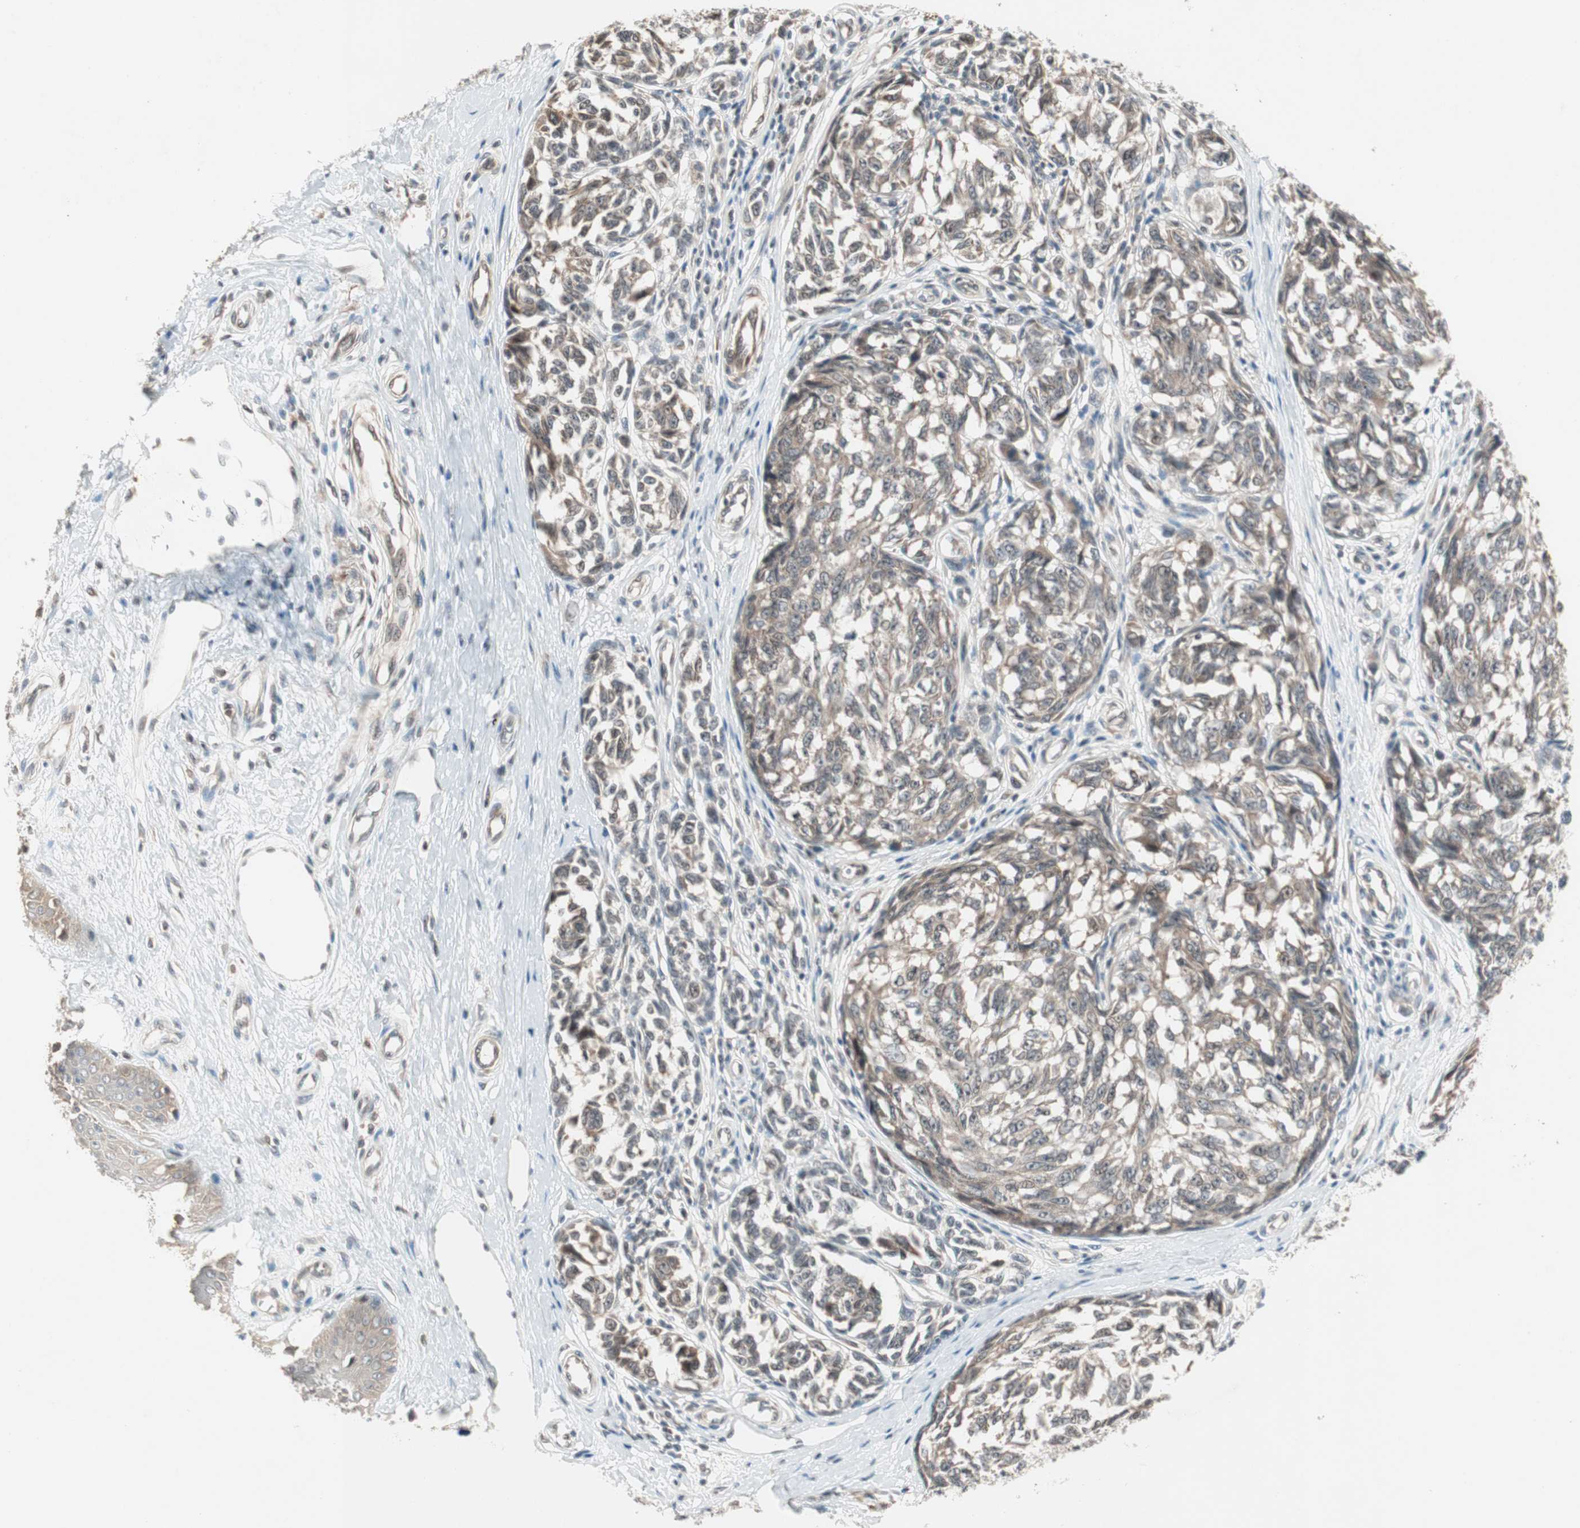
{"staining": {"intensity": "weak", "quantity": ">75%", "location": "cytoplasmic/membranous"}, "tissue": "melanoma", "cell_type": "Tumor cells", "image_type": "cancer", "snomed": [{"axis": "morphology", "description": "Malignant melanoma, NOS"}, {"axis": "topography", "description": "Skin"}], "caption": "Human melanoma stained with a brown dye shows weak cytoplasmic/membranous positive positivity in approximately >75% of tumor cells.", "gene": "PGBD1", "patient": {"sex": "female", "age": 64}}